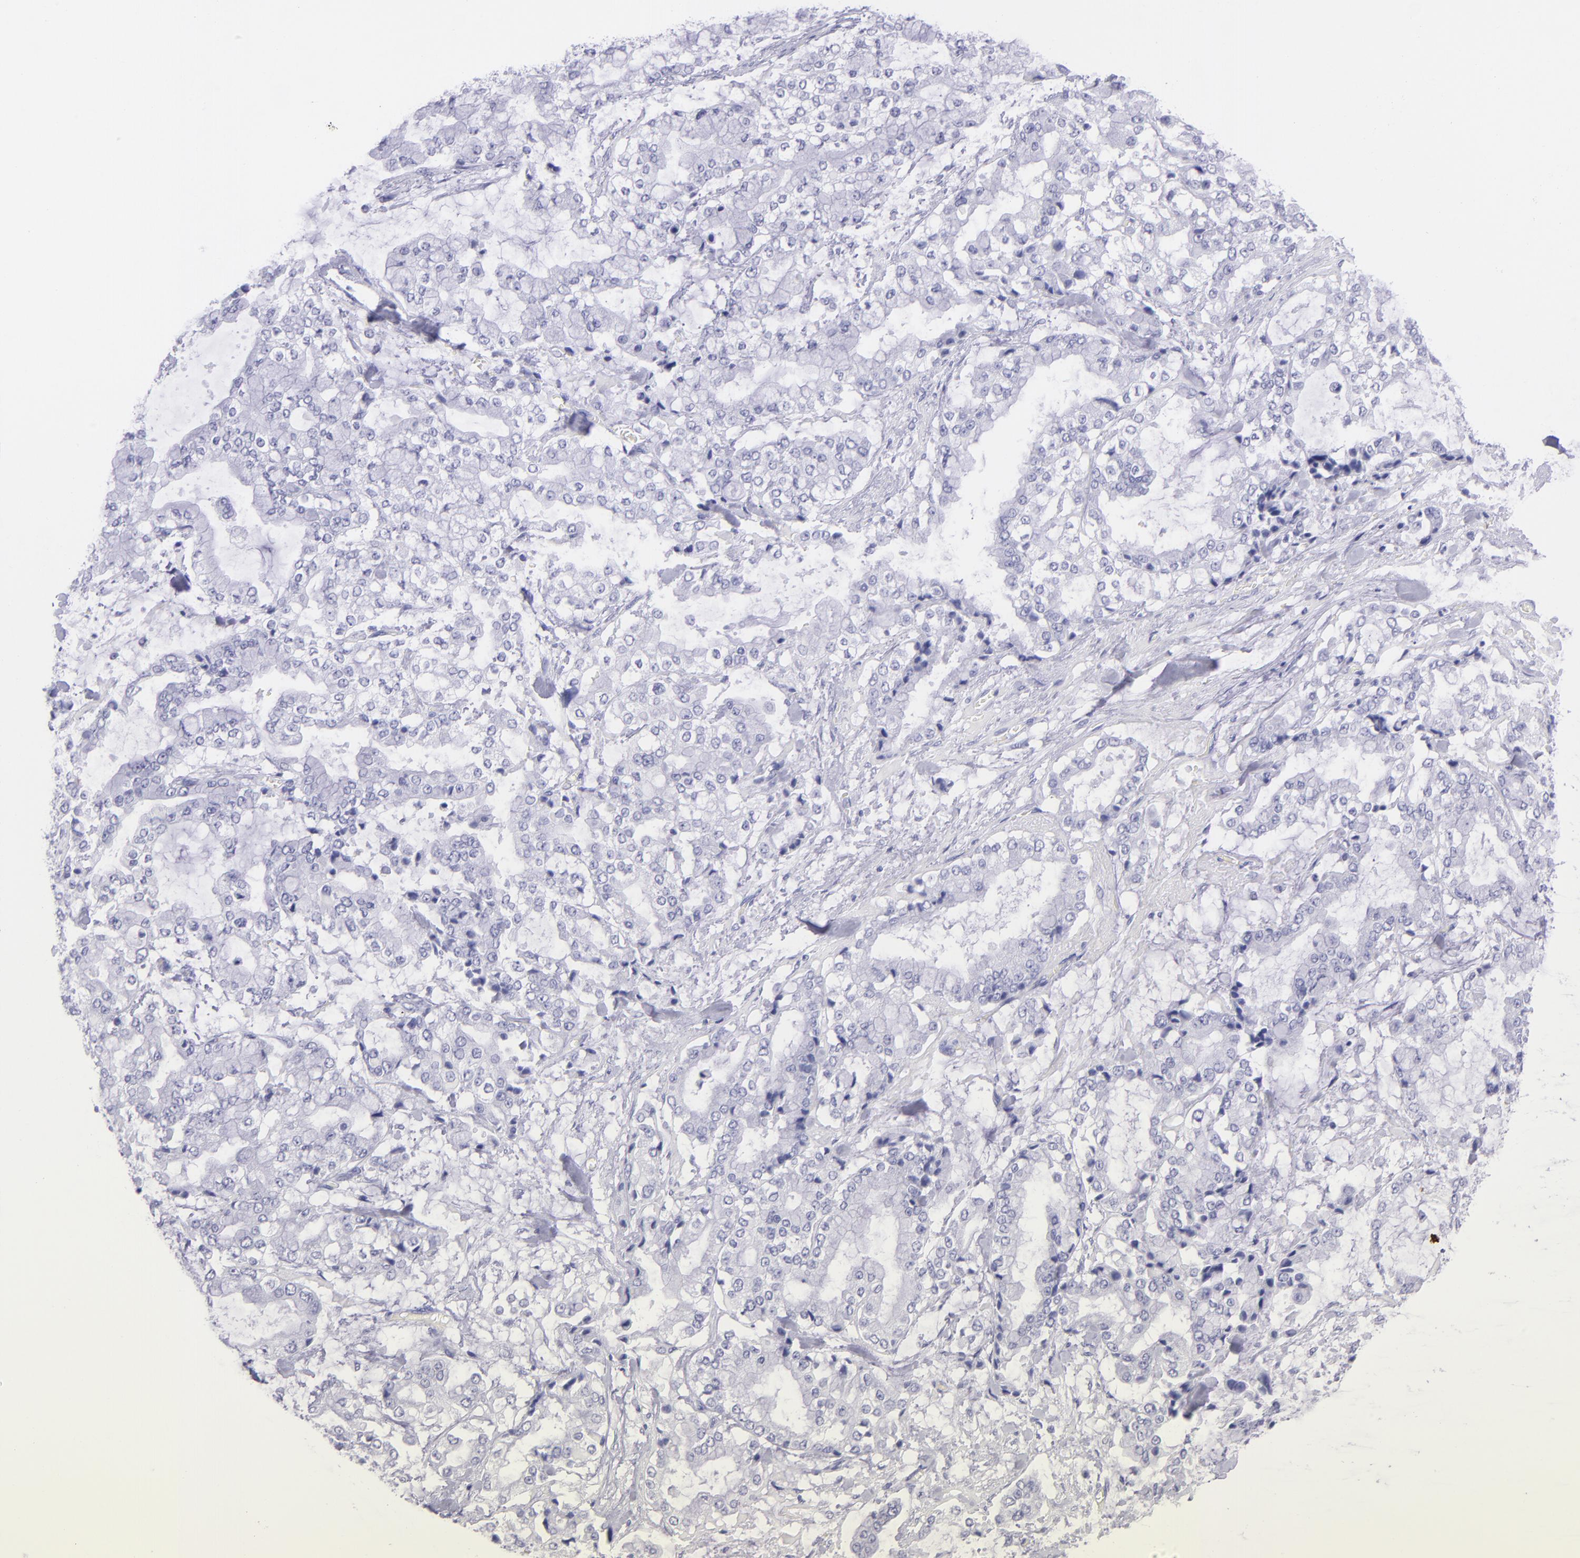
{"staining": {"intensity": "negative", "quantity": "none", "location": "none"}, "tissue": "stomach cancer", "cell_type": "Tumor cells", "image_type": "cancer", "snomed": [{"axis": "morphology", "description": "Normal tissue, NOS"}, {"axis": "morphology", "description": "Adenocarcinoma, NOS"}, {"axis": "topography", "description": "Stomach, upper"}, {"axis": "topography", "description": "Stomach"}], "caption": "High magnification brightfield microscopy of stomach adenocarcinoma stained with DAB (brown) and counterstained with hematoxylin (blue): tumor cells show no significant positivity.", "gene": "CNP", "patient": {"sex": "male", "age": 76}}